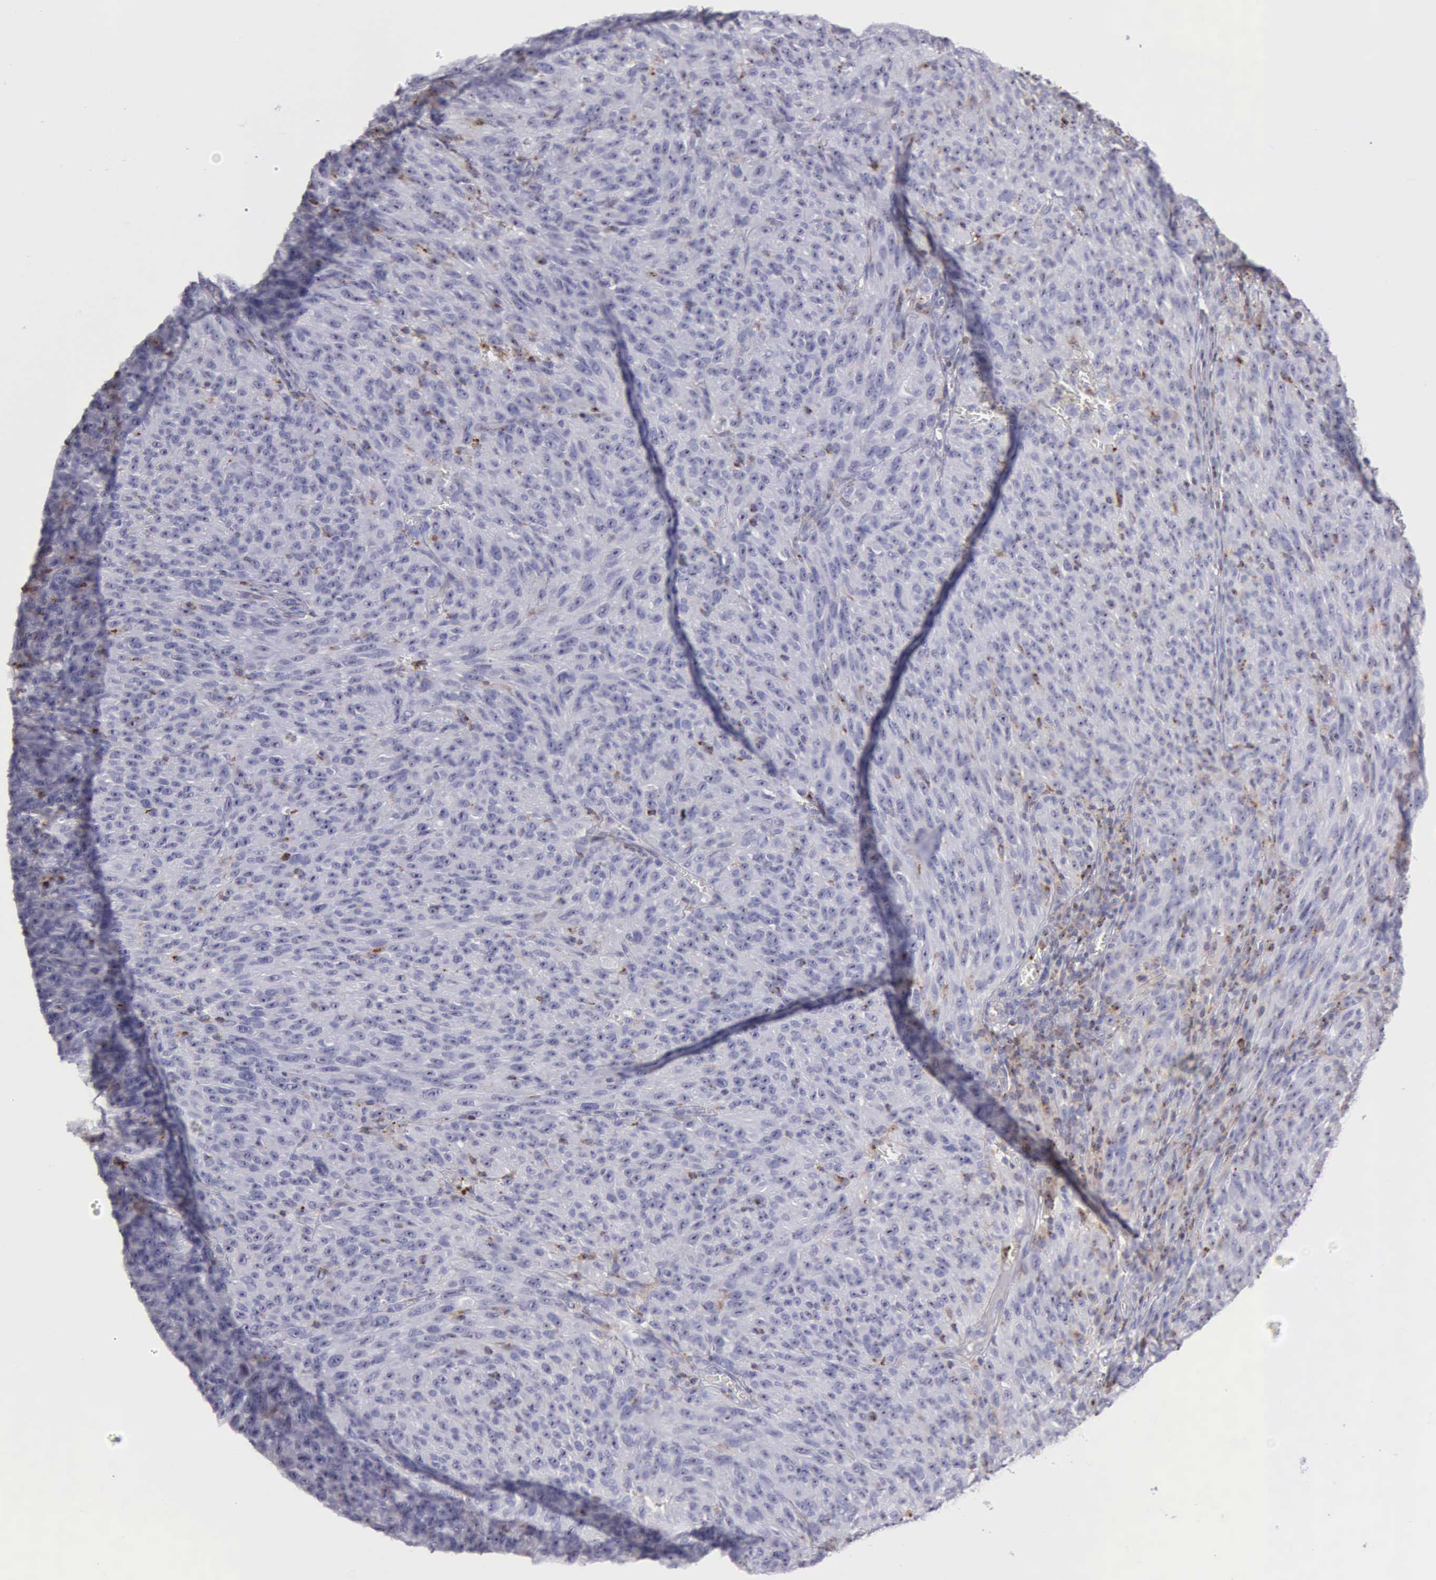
{"staining": {"intensity": "negative", "quantity": "none", "location": "none"}, "tissue": "melanoma", "cell_type": "Tumor cells", "image_type": "cancer", "snomed": [{"axis": "morphology", "description": "Malignant melanoma, NOS"}, {"axis": "topography", "description": "Skin"}], "caption": "Immunohistochemistry of melanoma exhibits no positivity in tumor cells.", "gene": "SRGN", "patient": {"sex": "male", "age": 76}}